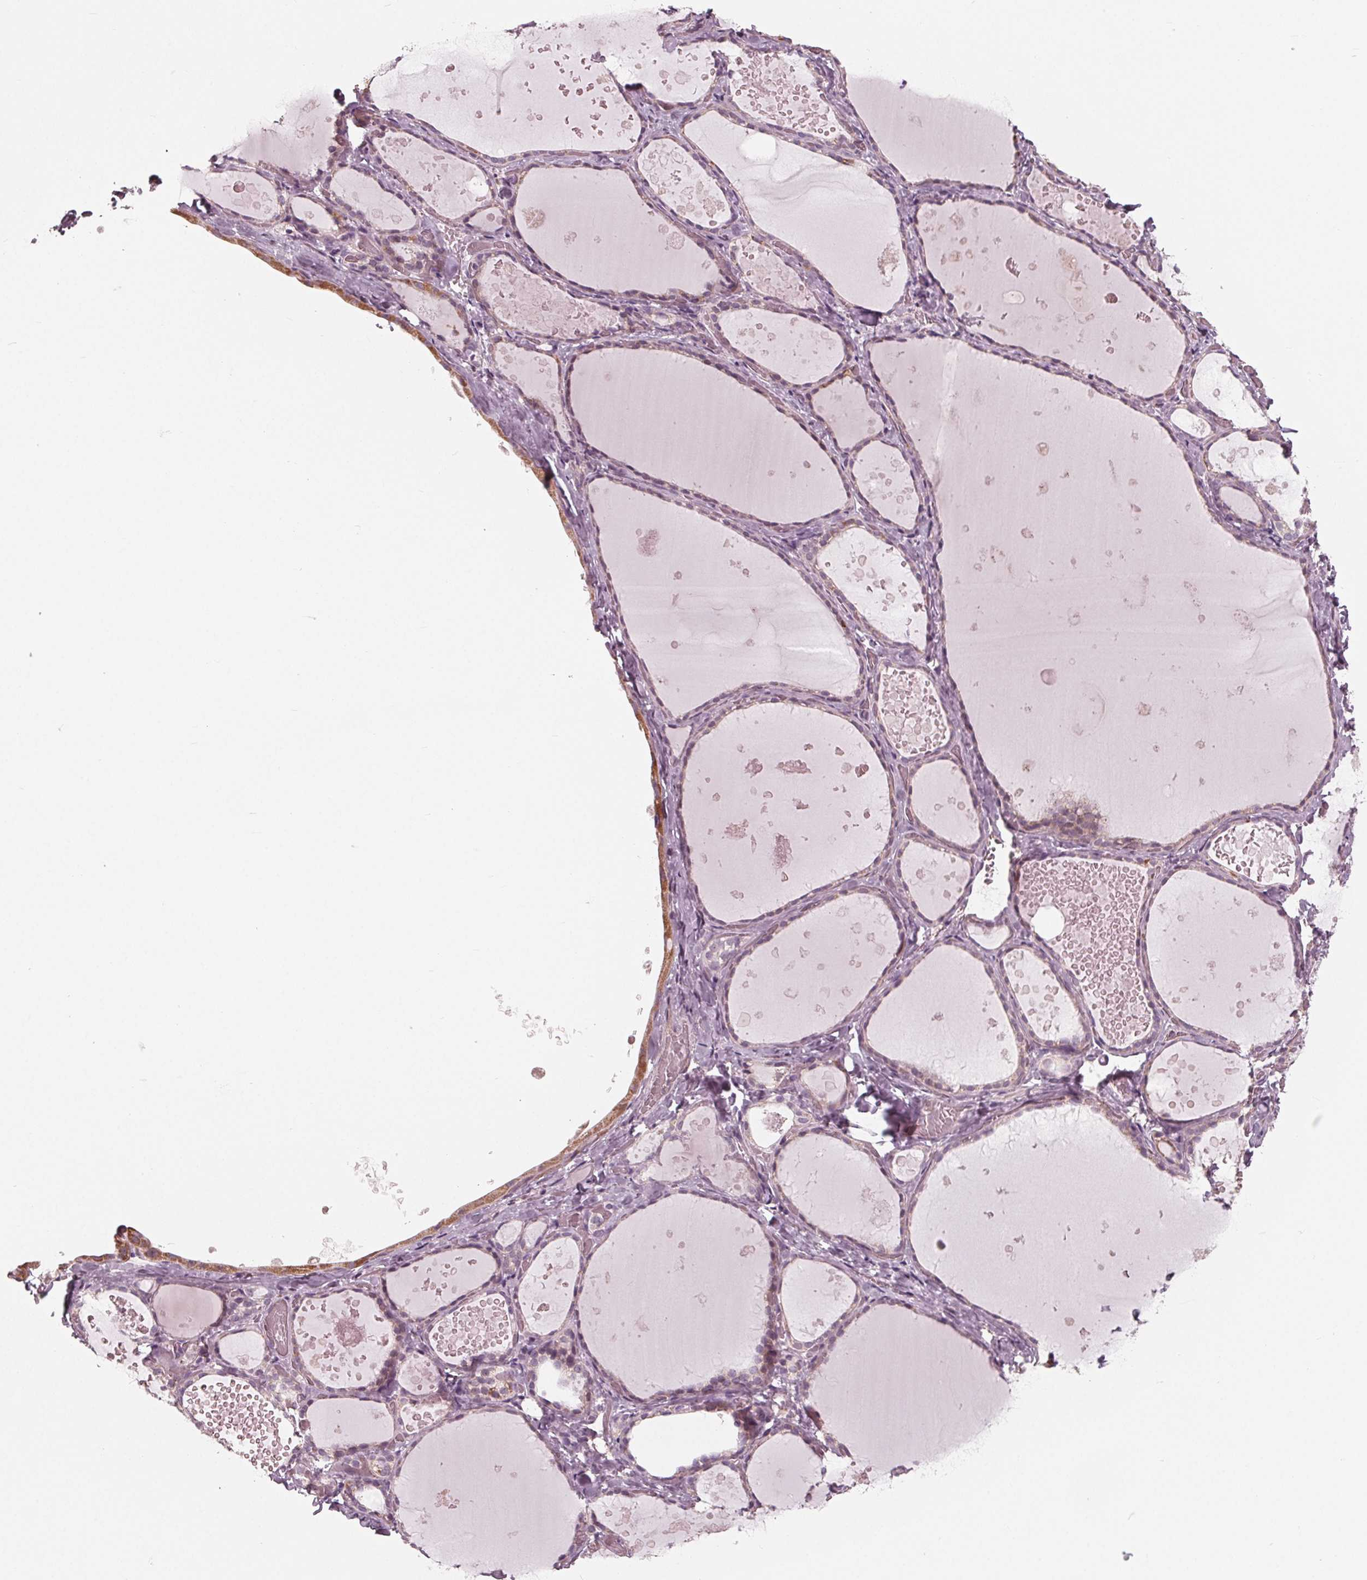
{"staining": {"intensity": "moderate", "quantity": "<25%", "location": "cytoplasmic/membranous"}, "tissue": "thyroid gland", "cell_type": "Glandular cells", "image_type": "normal", "snomed": [{"axis": "morphology", "description": "Normal tissue, NOS"}, {"axis": "topography", "description": "Thyroid gland"}], "caption": "The immunohistochemical stain highlights moderate cytoplasmic/membranous staining in glandular cells of unremarkable thyroid gland. The protein is shown in brown color, while the nuclei are stained blue.", "gene": "DCAF4L2", "patient": {"sex": "female", "age": 56}}